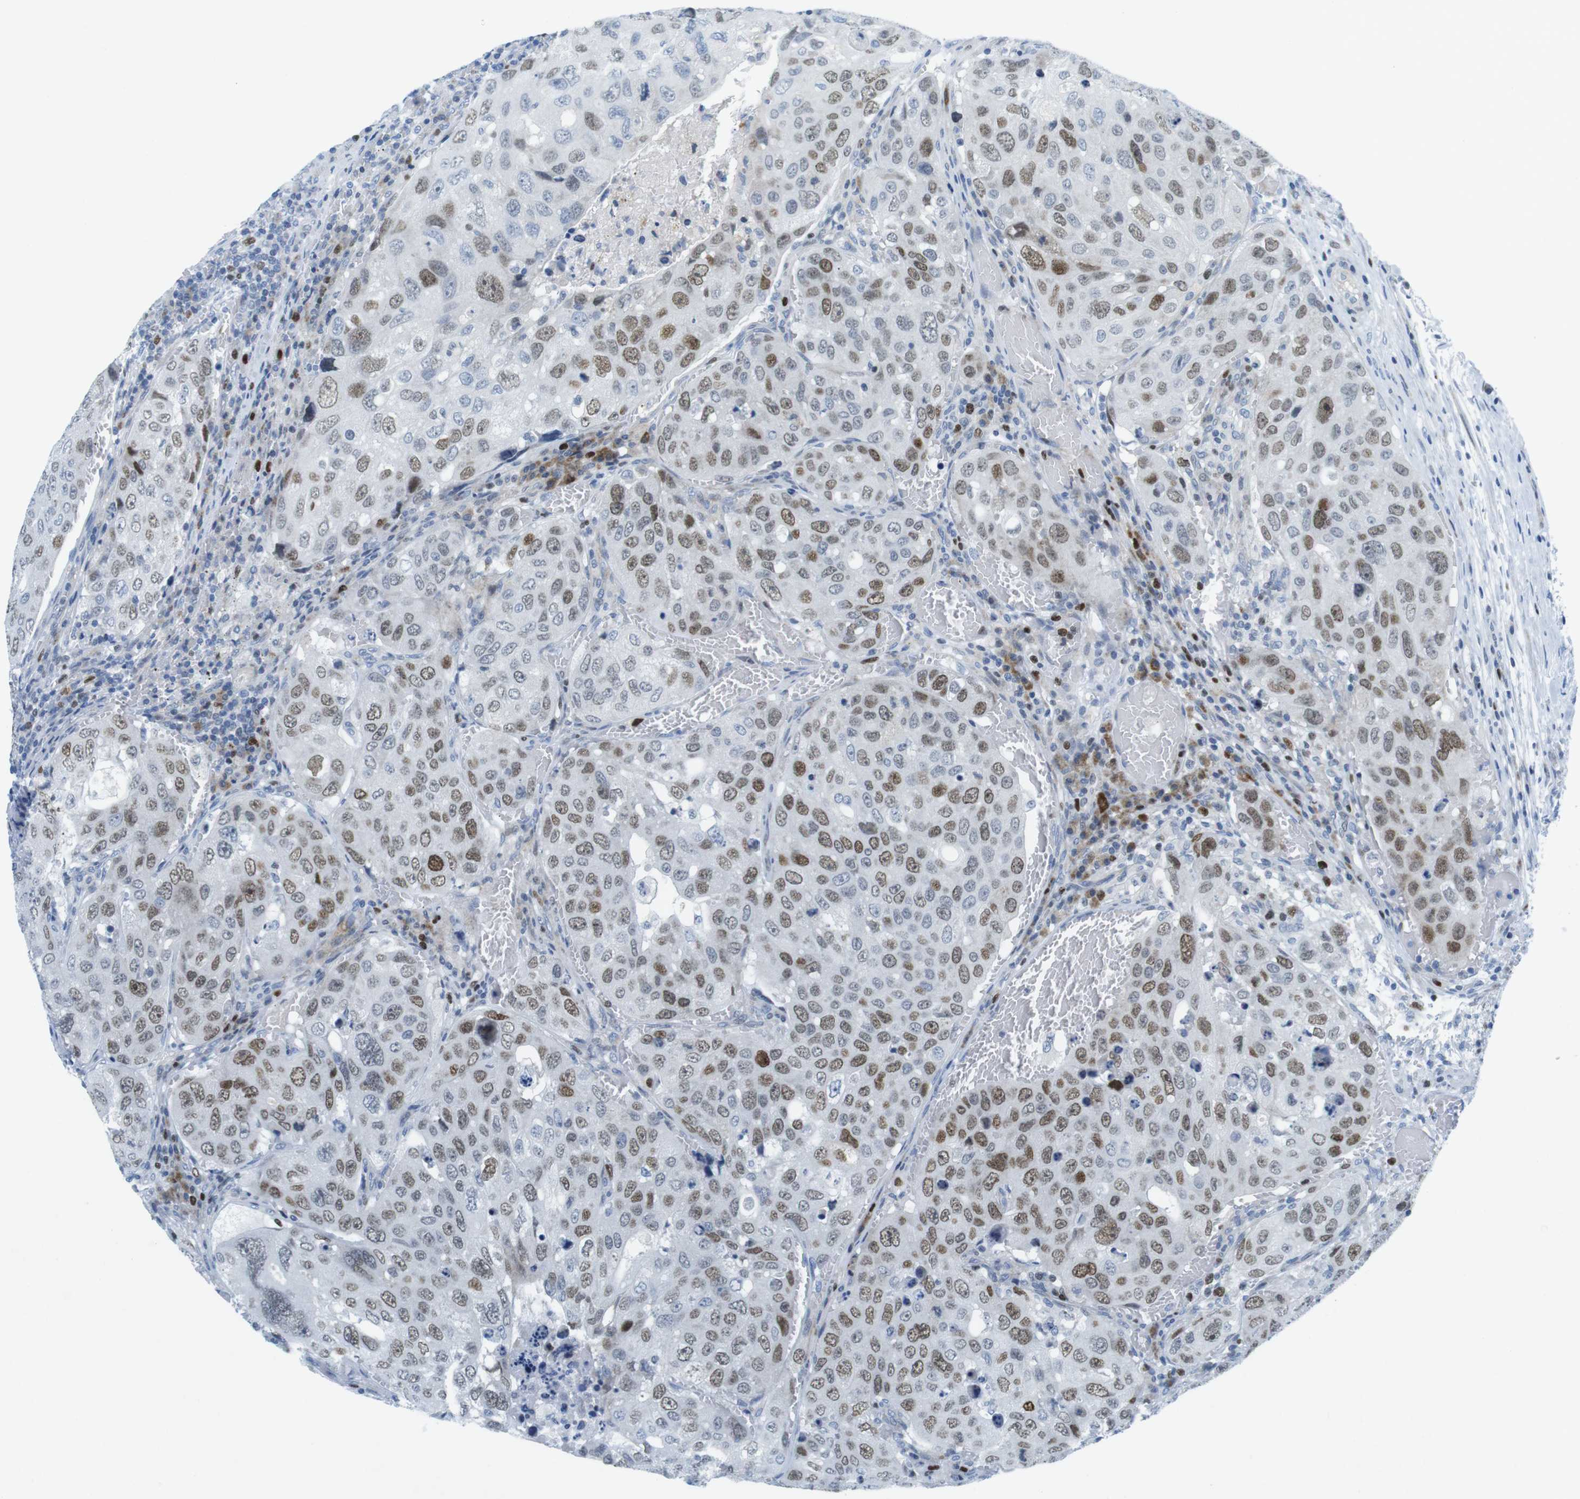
{"staining": {"intensity": "moderate", "quantity": ">75%", "location": "nuclear"}, "tissue": "urothelial cancer", "cell_type": "Tumor cells", "image_type": "cancer", "snomed": [{"axis": "morphology", "description": "Urothelial carcinoma, High grade"}, {"axis": "topography", "description": "Lymph node"}, {"axis": "topography", "description": "Urinary bladder"}], "caption": "A micrograph of urothelial cancer stained for a protein demonstrates moderate nuclear brown staining in tumor cells. (brown staining indicates protein expression, while blue staining denotes nuclei).", "gene": "CHAF1A", "patient": {"sex": "male", "age": 51}}